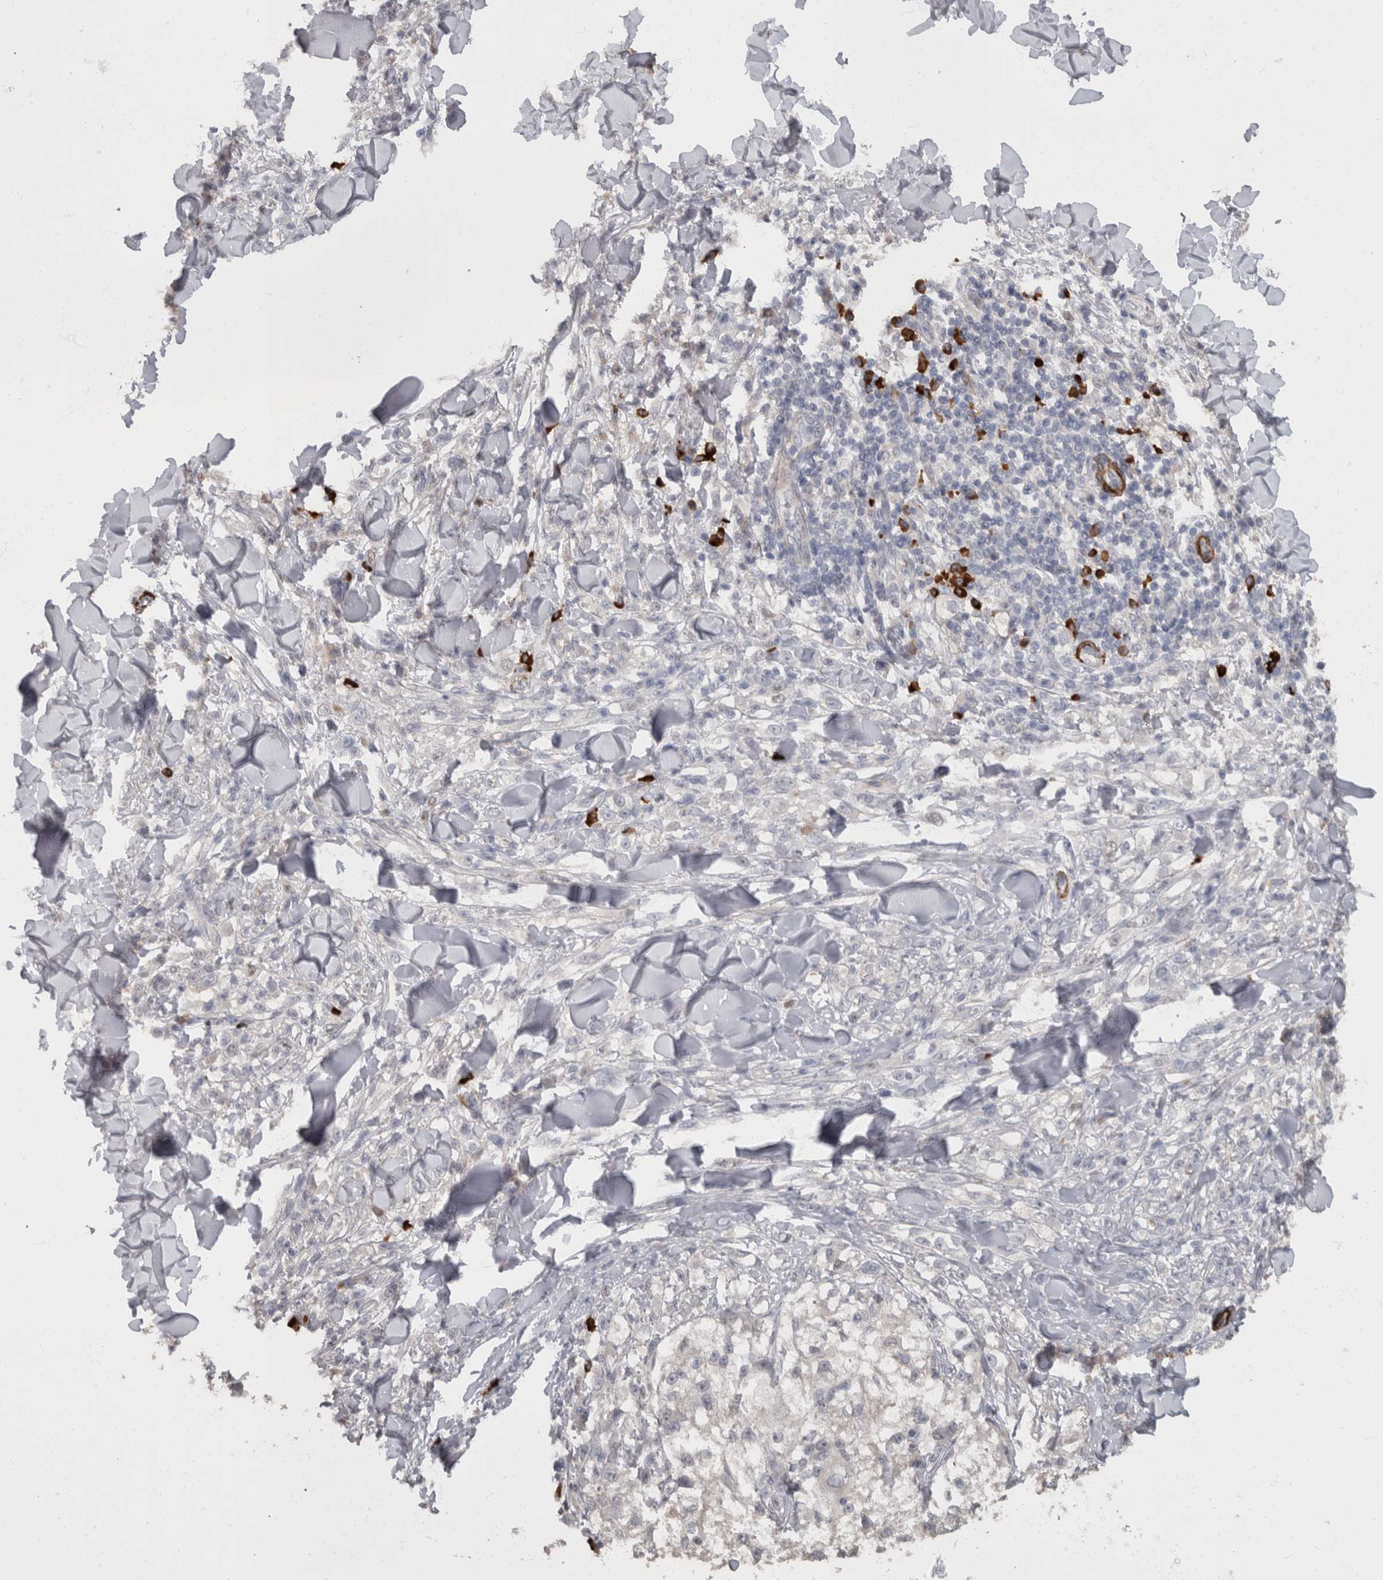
{"staining": {"intensity": "negative", "quantity": "none", "location": "none"}, "tissue": "melanoma", "cell_type": "Tumor cells", "image_type": "cancer", "snomed": [{"axis": "morphology", "description": "Malignant melanoma, NOS"}, {"axis": "topography", "description": "Skin of head"}], "caption": "High magnification brightfield microscopy of malignant melanoma stained with DAB (3,3'-diaminobenzidine) (brown) and counterstained with hematoxylin (blue): tumor cells show no significant positivity. The staining is performed using DAB brown chromogen with nuclei counter-stained in using hematoxylin.", "gene": "MASTL", "patient": {"sex": "male", "age": 83}}